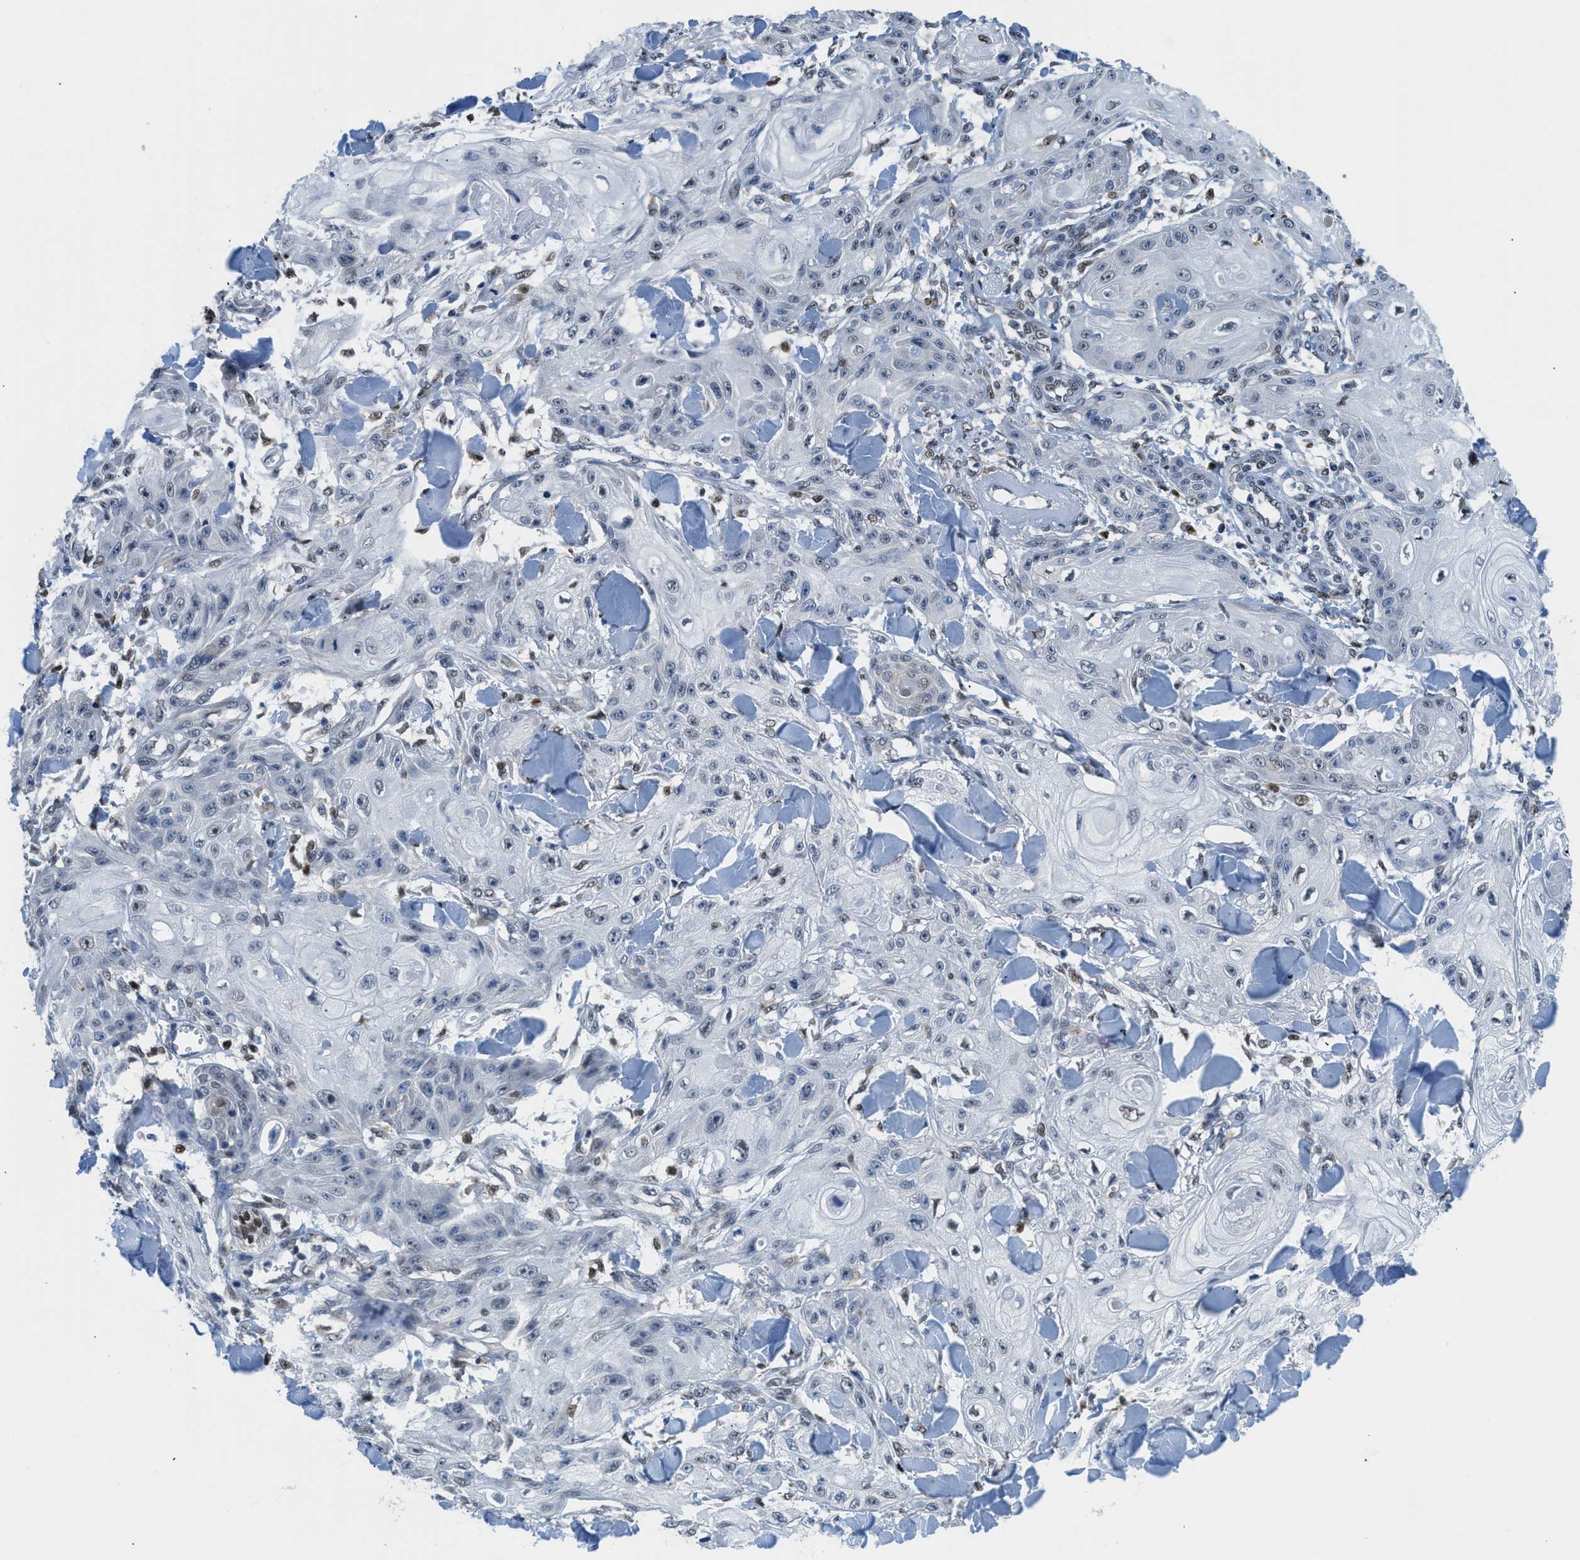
{"staining": {"intensity": "negative", "quantity": "none", "location": "none"}, "tissue": "skin cancer", "cell_type": "Tumor cells", "image_type": "cancer", "snomed": [{"axis": "morphology", "description": "Squamous cell carcinoma, NOS"}, {"axis": "topography", "description": "Skin"}], "caption": "IHC of human skin cancer demonstrates no expression in tumor cells.", "gene": "ALX1", "patient": {"sex": "male", "age": 74}}